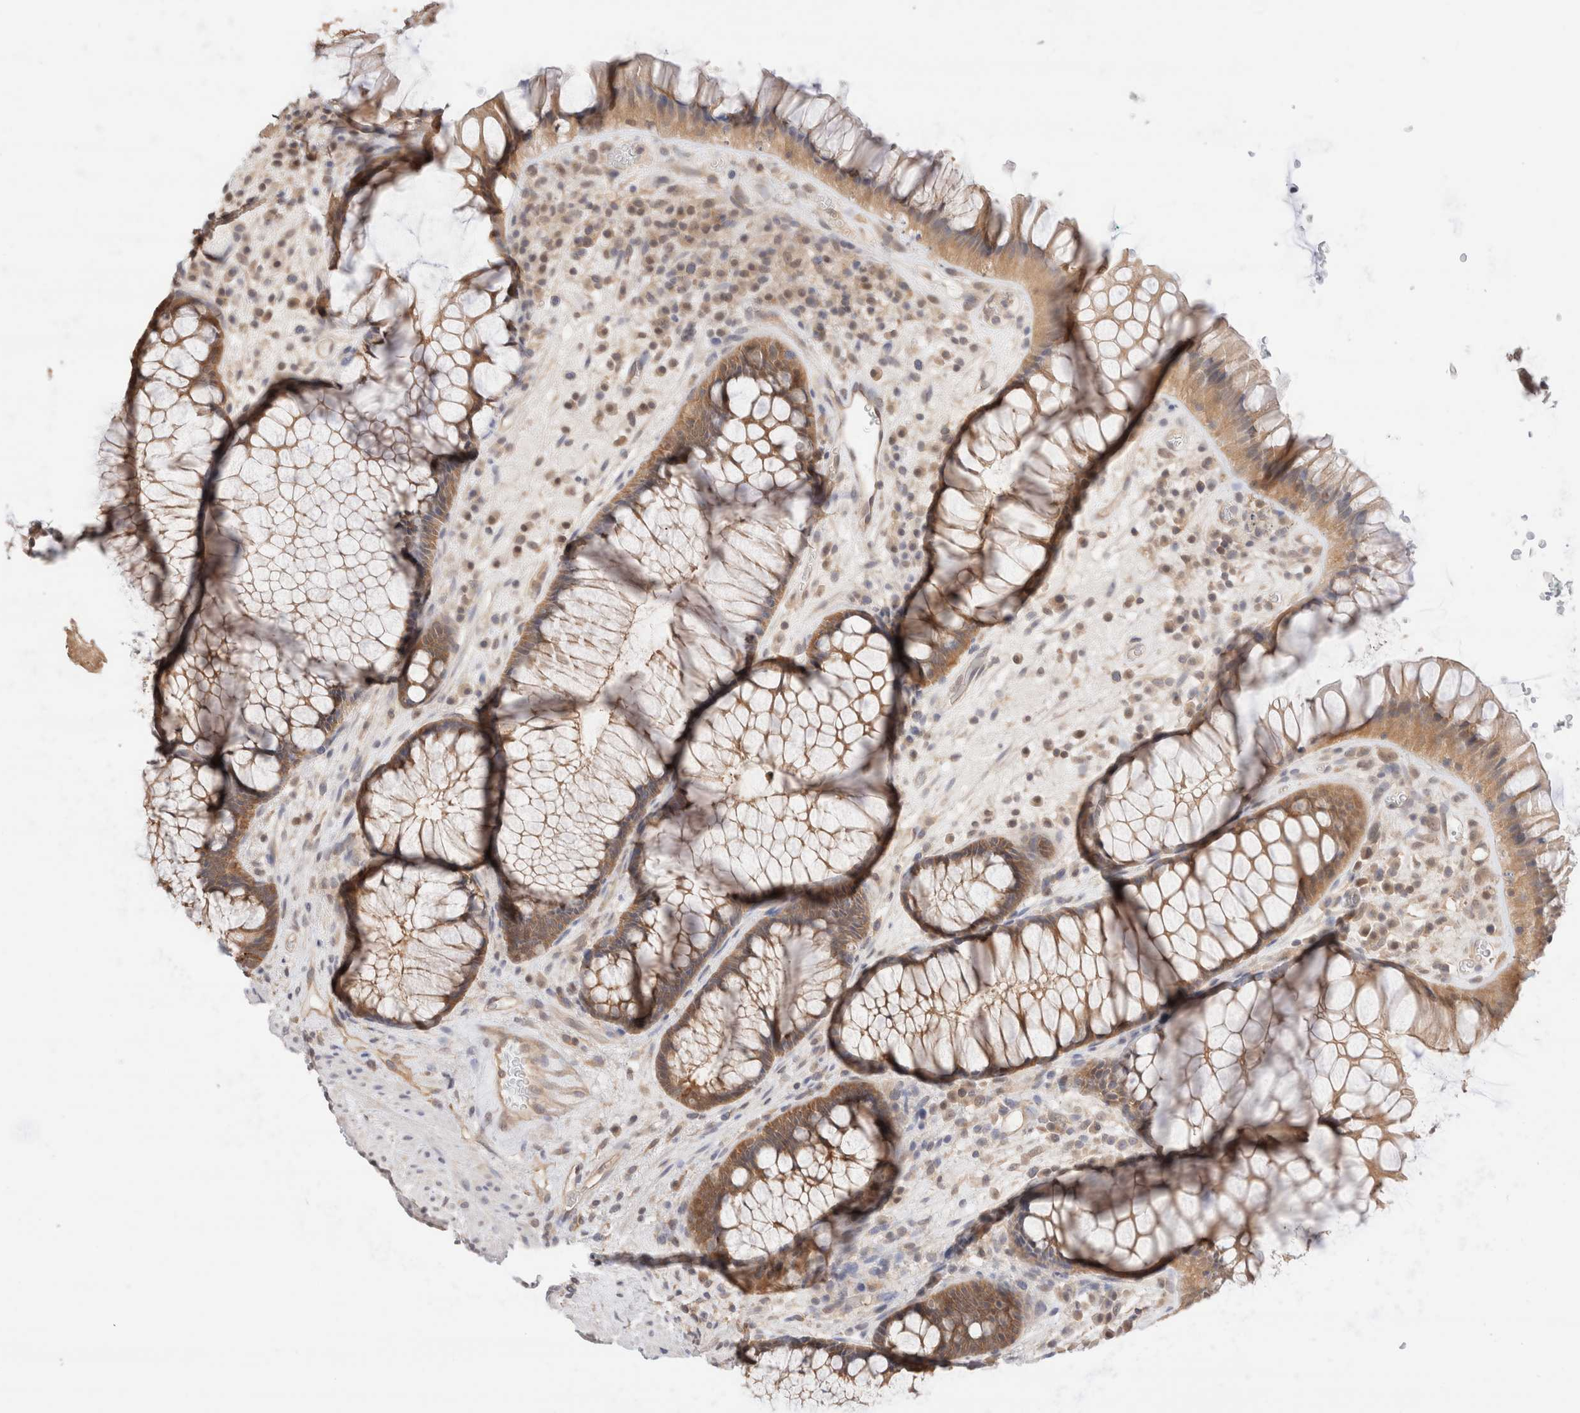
{"staining": {"intensity": "moderate", "quantity": ">75%", "location": "cytoplasmic/membranous"}, "tissue": "rectum", "cell_type": "Glandular cells", "image_type": "normal", "snomed": [{"axis": "morphology", "description": "Normal tissue, NOS"}, {"axis": "topography", "description": "Rectum"}], "caption": "Protein expression by immunohistochemistry (IHC) shows moderate cytoplasmic/membranous positivity in about >75% of glandular cells in unremarkable rectum. (brown staining indicates protein expression, while blue staining denotes nuclei).", "gene": "C17orf97", "patient": {"sex": "male", "age": 51}}